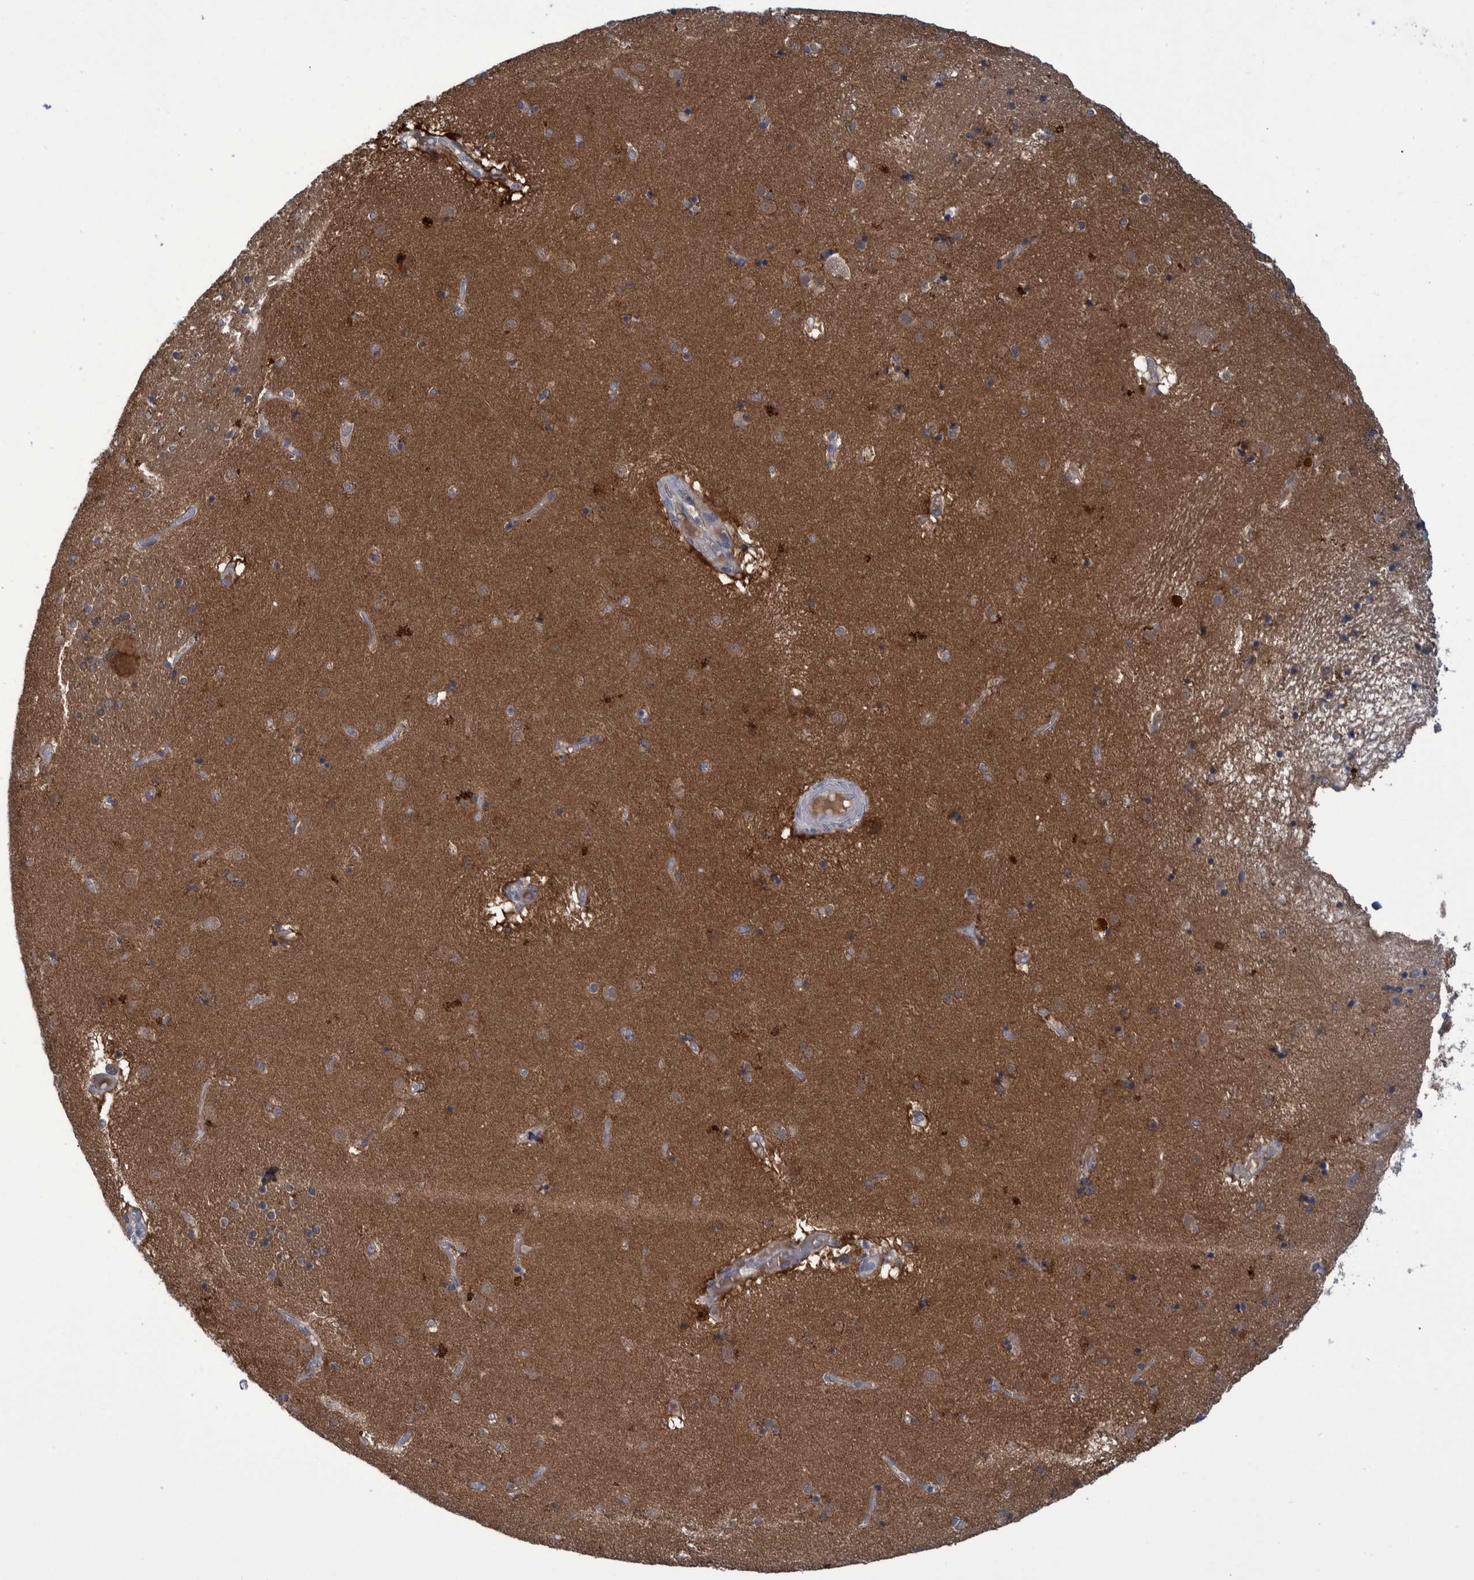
{"staining": {"intensity": "moderate", "quantity": "<25%", "location": "cytoplasmic/membranous"}, "tissue": "caudate", "cell_type": "Glial cells", "image_type": "normal", "snomed": [{"axis": "morphology", "description": "Normal tissue, NOS"}, {"axis": "topography", "description": "Lateral ventricle wall"}], "caption": "Brown immunohistochemical staining in normal caudate displays moderate cytoplasmic/membranous positivity in about <25% of glial cells.", "gene": "PCYT2", "patient": {"sex": "male", "age": 70}}